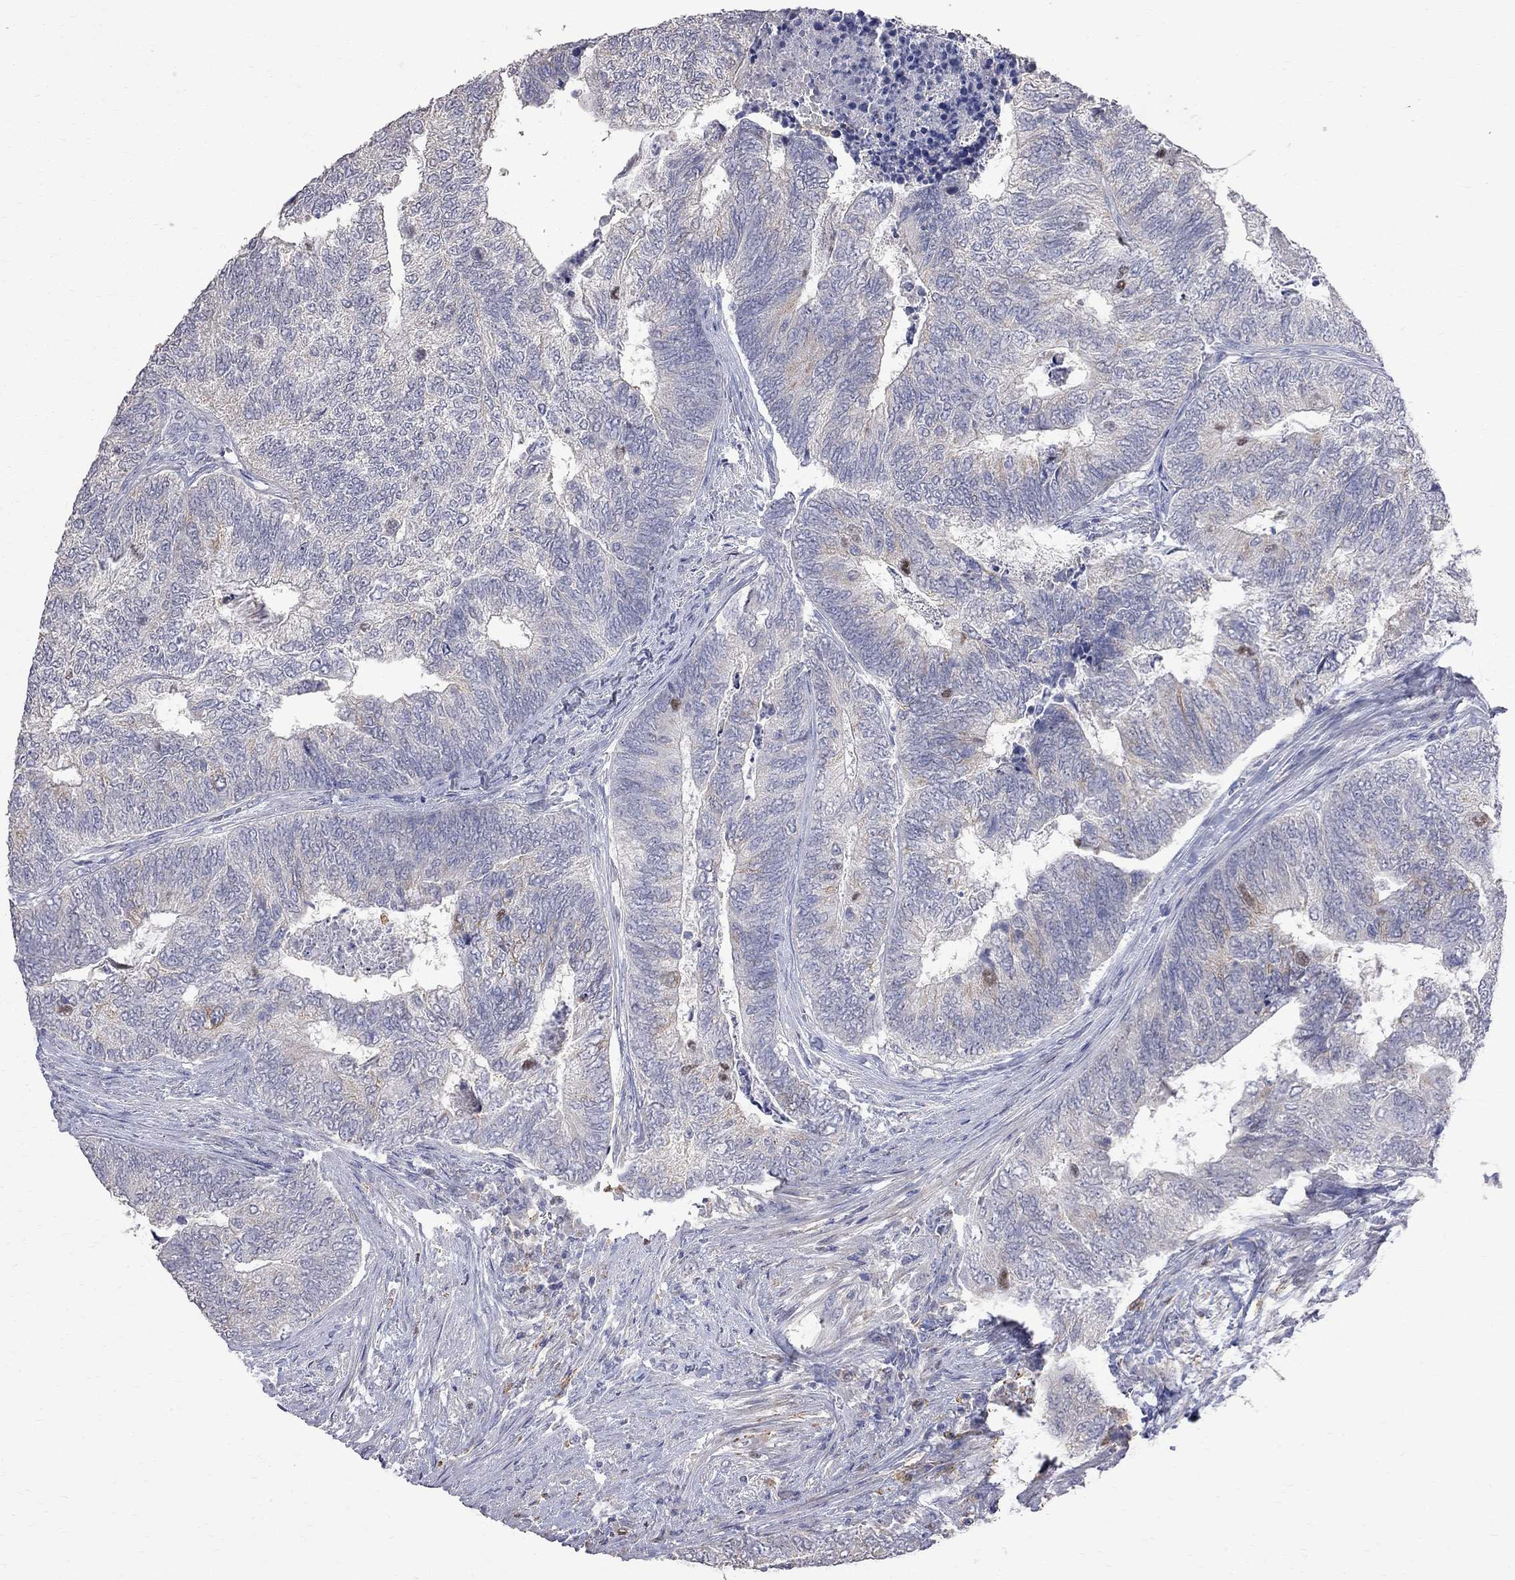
{"staining": {"intensity": "negative", "quantity": "none", "location": "none"}, "tissue": "colorectal cancer", "cell_type": "Tumor cells", "image_type": "cancer", "snomed": [{"axis": "morphology", "description": "Adenocarcinoma, NOS"}, {"axis": "topography", "description": "Colon"}], "caption": "The image shows no staining of tumor cells in colorectal cancer. Nuclei are stained in blue.", "gene": "CKAP2", "patient": {"sex": "female", "age": 67}}